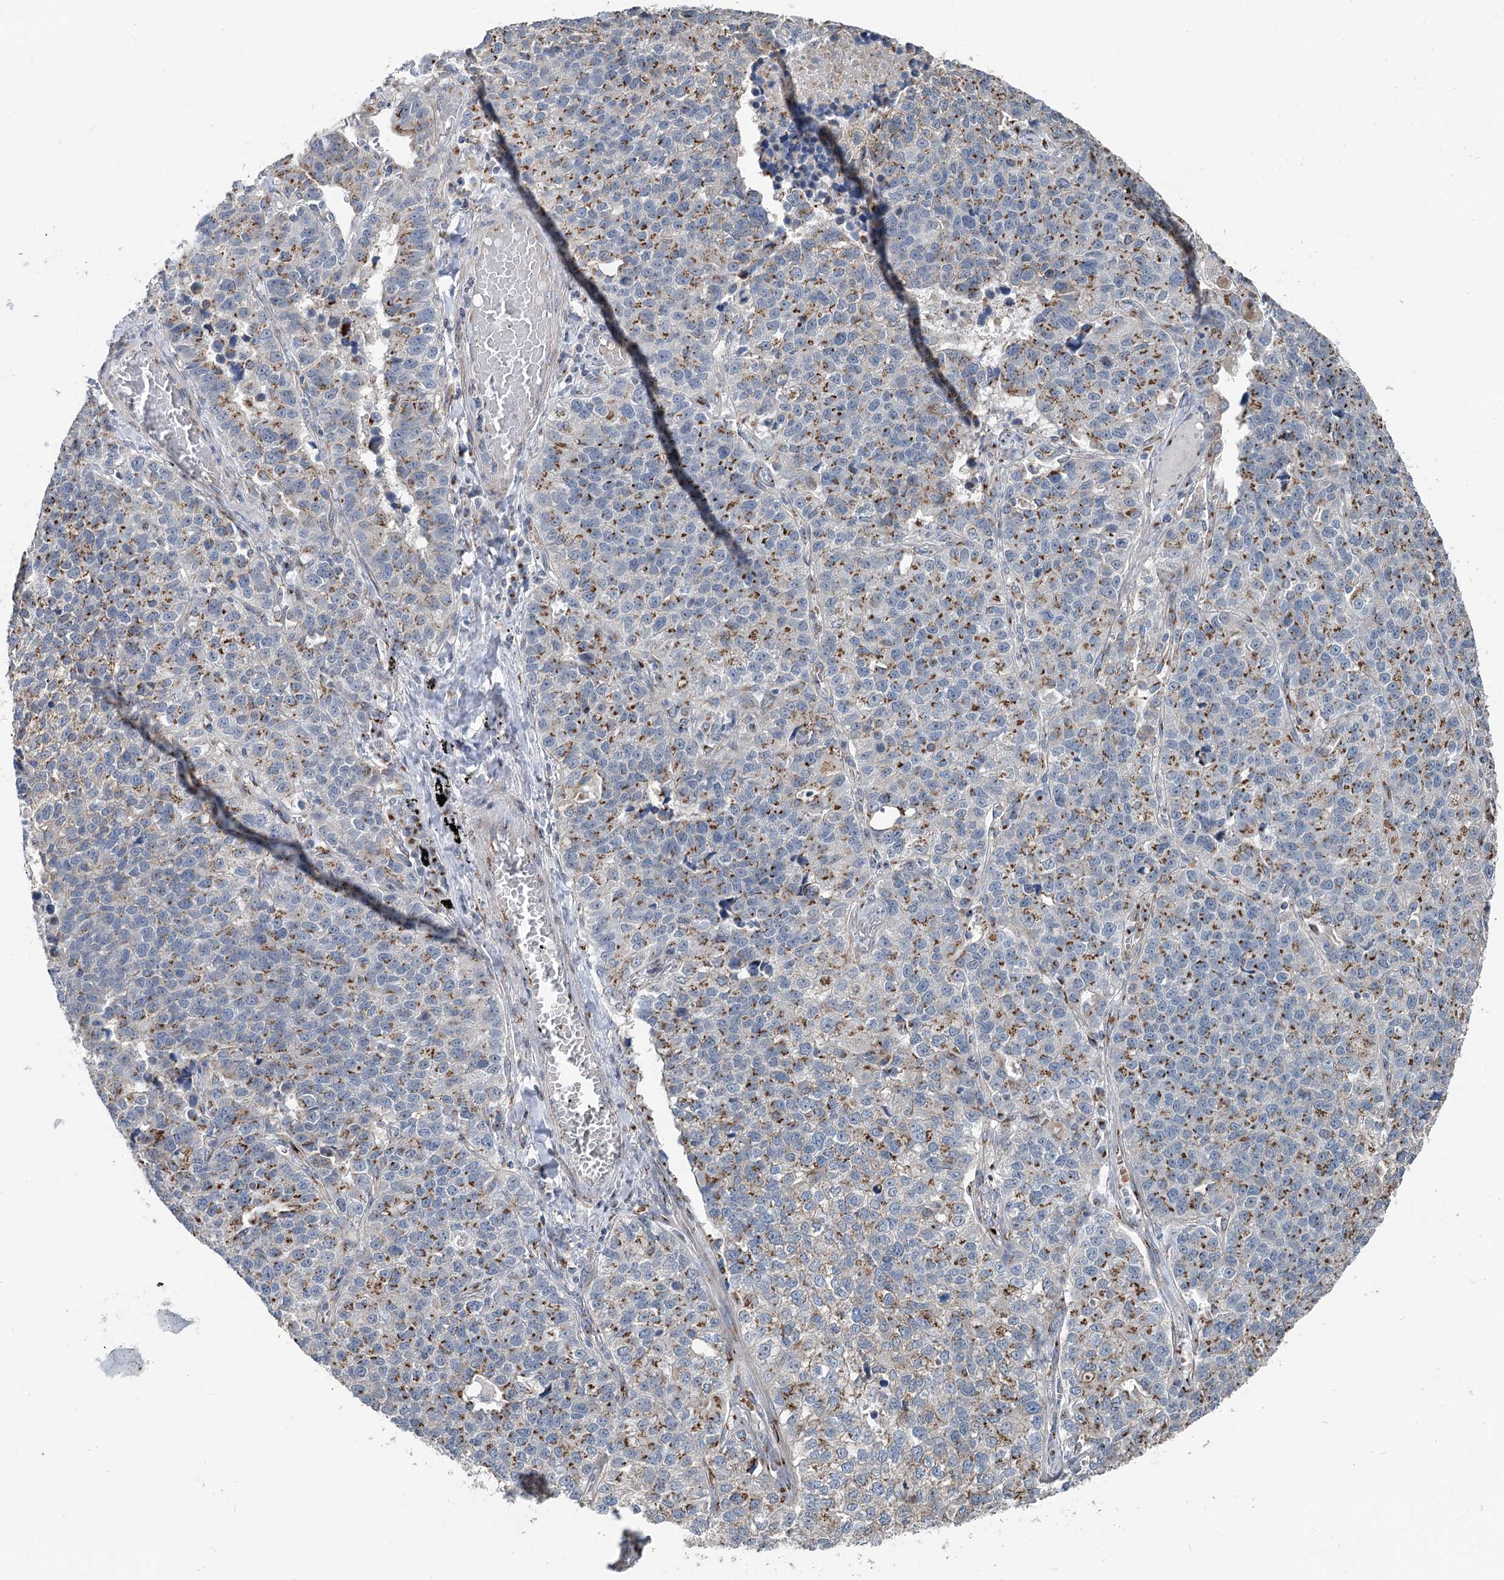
{"staining": {"intensity": "moderate", "quantity": ">75%", "location": "cytoplasmic/membranous"}, "tissue": "lung cancer", "cell_type": "Tumor cells", "image_type": "cancer", "snomed": [{"axis": "morphology", "description": "Adenocarcinoma, NOS"}, {"axis": "topography", "description": "Lung"}], "caption": "Protein staining shows moderate cytoplasmic/membranous expression in approximately >75% of tumor cells in adenocarcinoma (lung).", "gene": "ITIH5", "patient": {"sex": "male", "age": 49}}